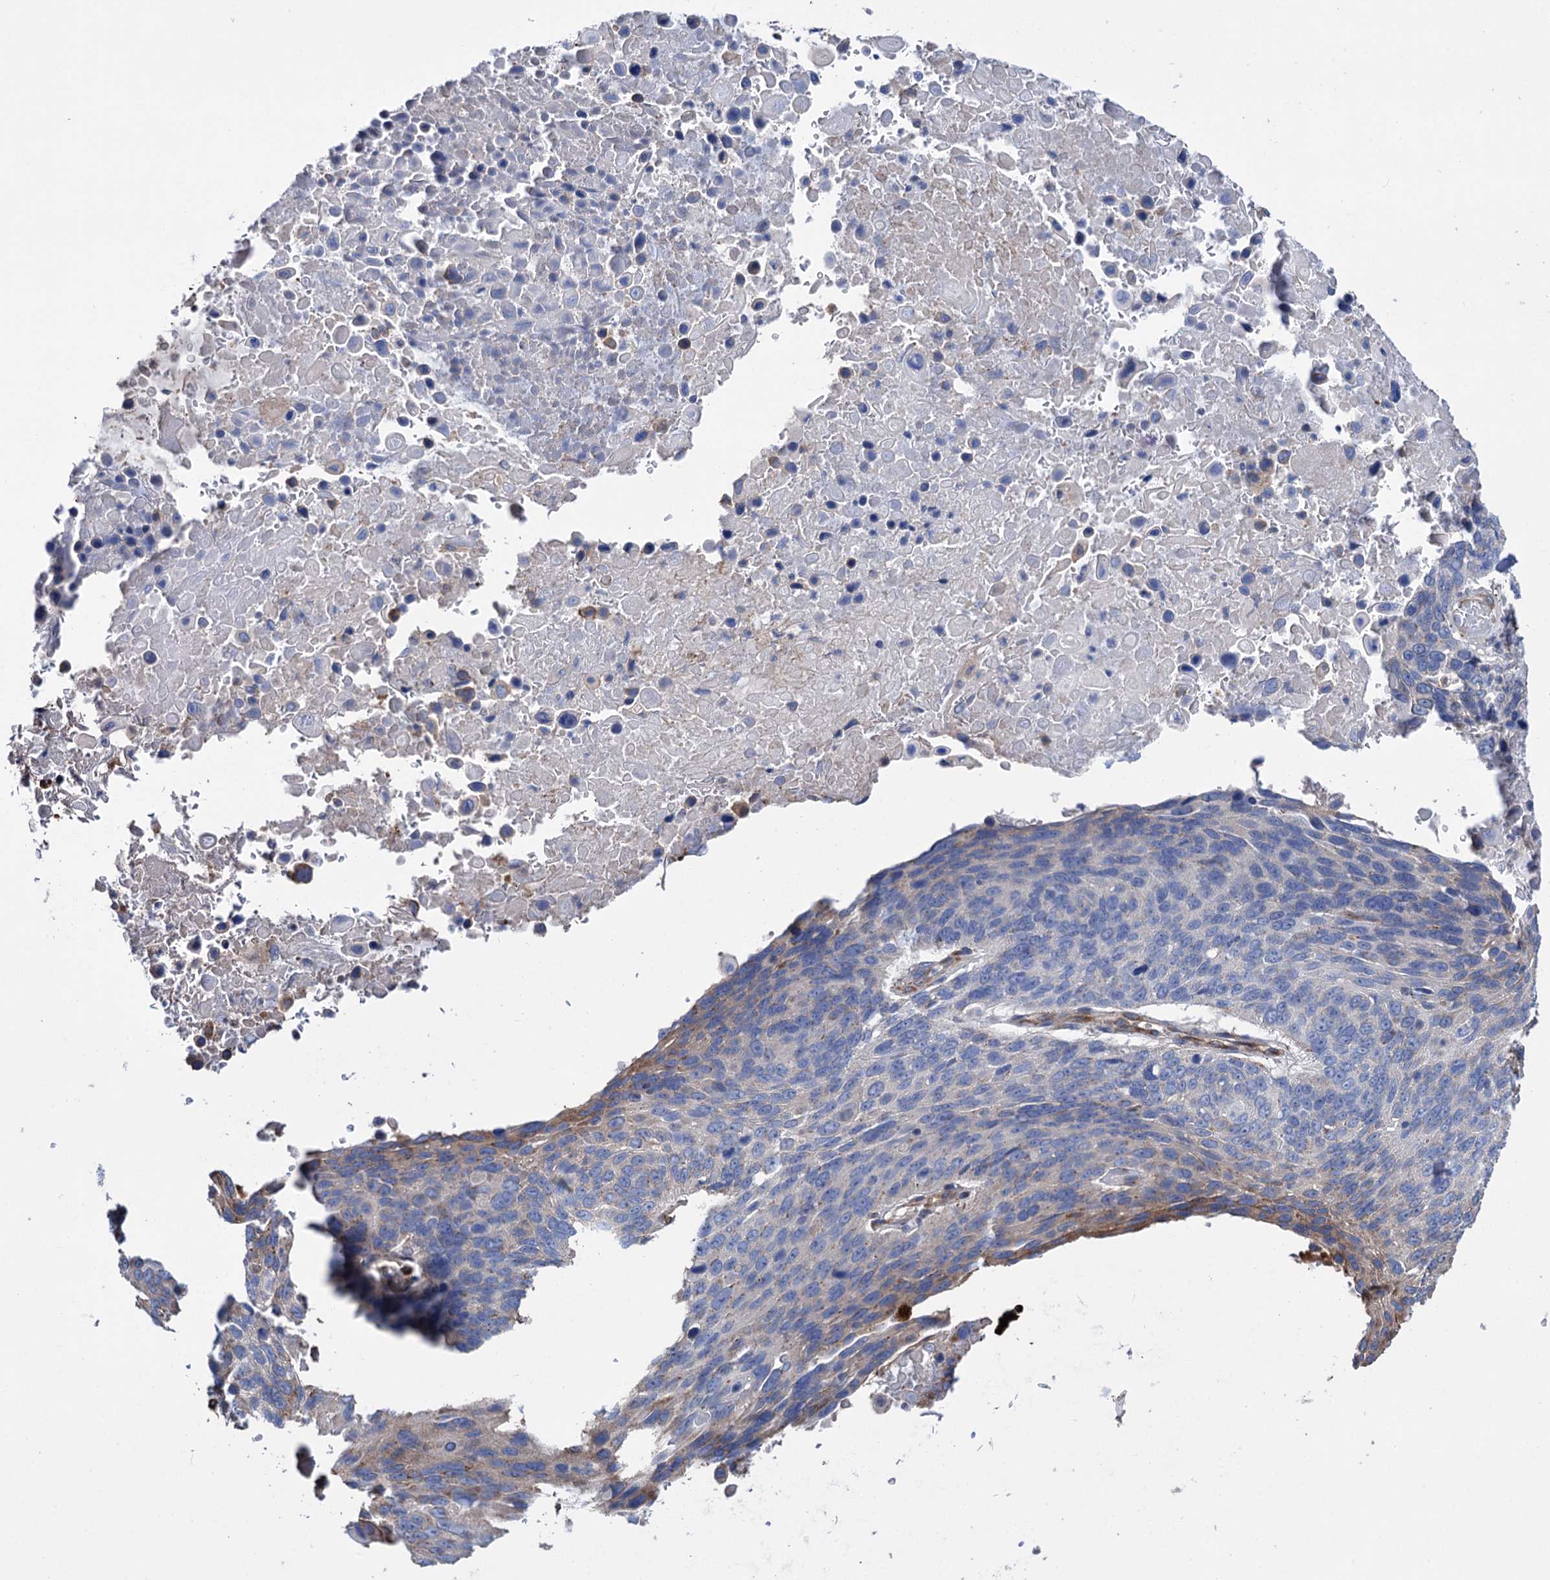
{"staining": {"intensity": "negative", "quantity": "none", "location": "none"}, "tissue": "lung cancer", "cell_type": "Tumor cells", "image_type": "cancer", "snomed": [{"axis": "morphology", "description": "Squamous cell carcinoma, NOS"}, {"axis": "topography", "description": "Lung"}], "caption": "IHC of lung squamous cell carcinoma exhibits no positivity in tumor cells. (Immunohistochemistry (ihc), brightfield microscopy, high magnification).", "gene": "SCPEP1", "patient": {"sex": "male", "age": 66}}